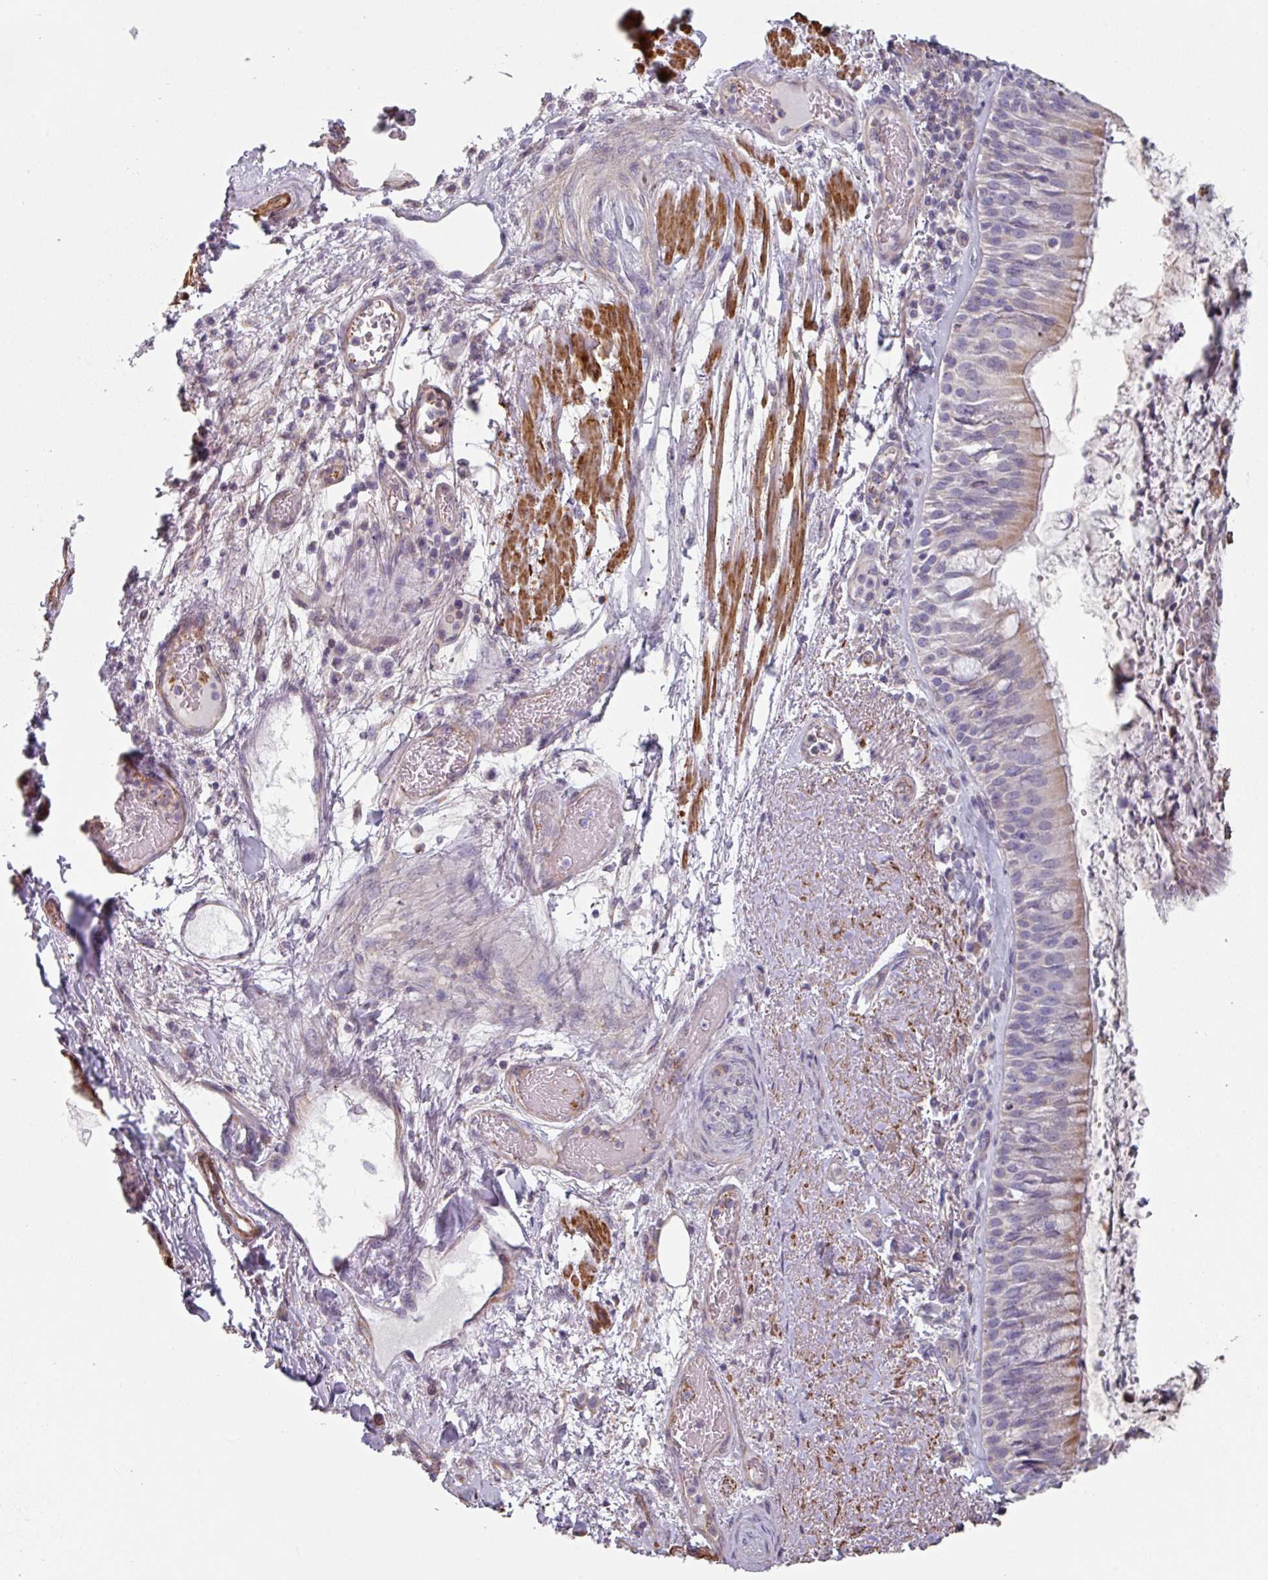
{"staining": {"intensity": "moderate", "quantity": "25%-75%", "location": "cytoplasmic/membranous"}, "tissue": "bronchus", "cell_type": "Respiratory epithelial cells", "image_type": "normal", "snomed": [{"axis": "morphology", "description": "Normal tissue, NOS"}, {"axis": "topography", "description": "Cartilage tissue"}, {"axis": "topography", "description": "Bronchus"}], "caption": "Protein expression analysis of unremarkable human bronchus reveals moderate cytoplasmic/membranous expression in approximately 25%-75% of respiratory epithelial cells. Nuclei are stained in blue.", "gene": "GSTA1", "patient": {"sex": "male", "age": 63}}